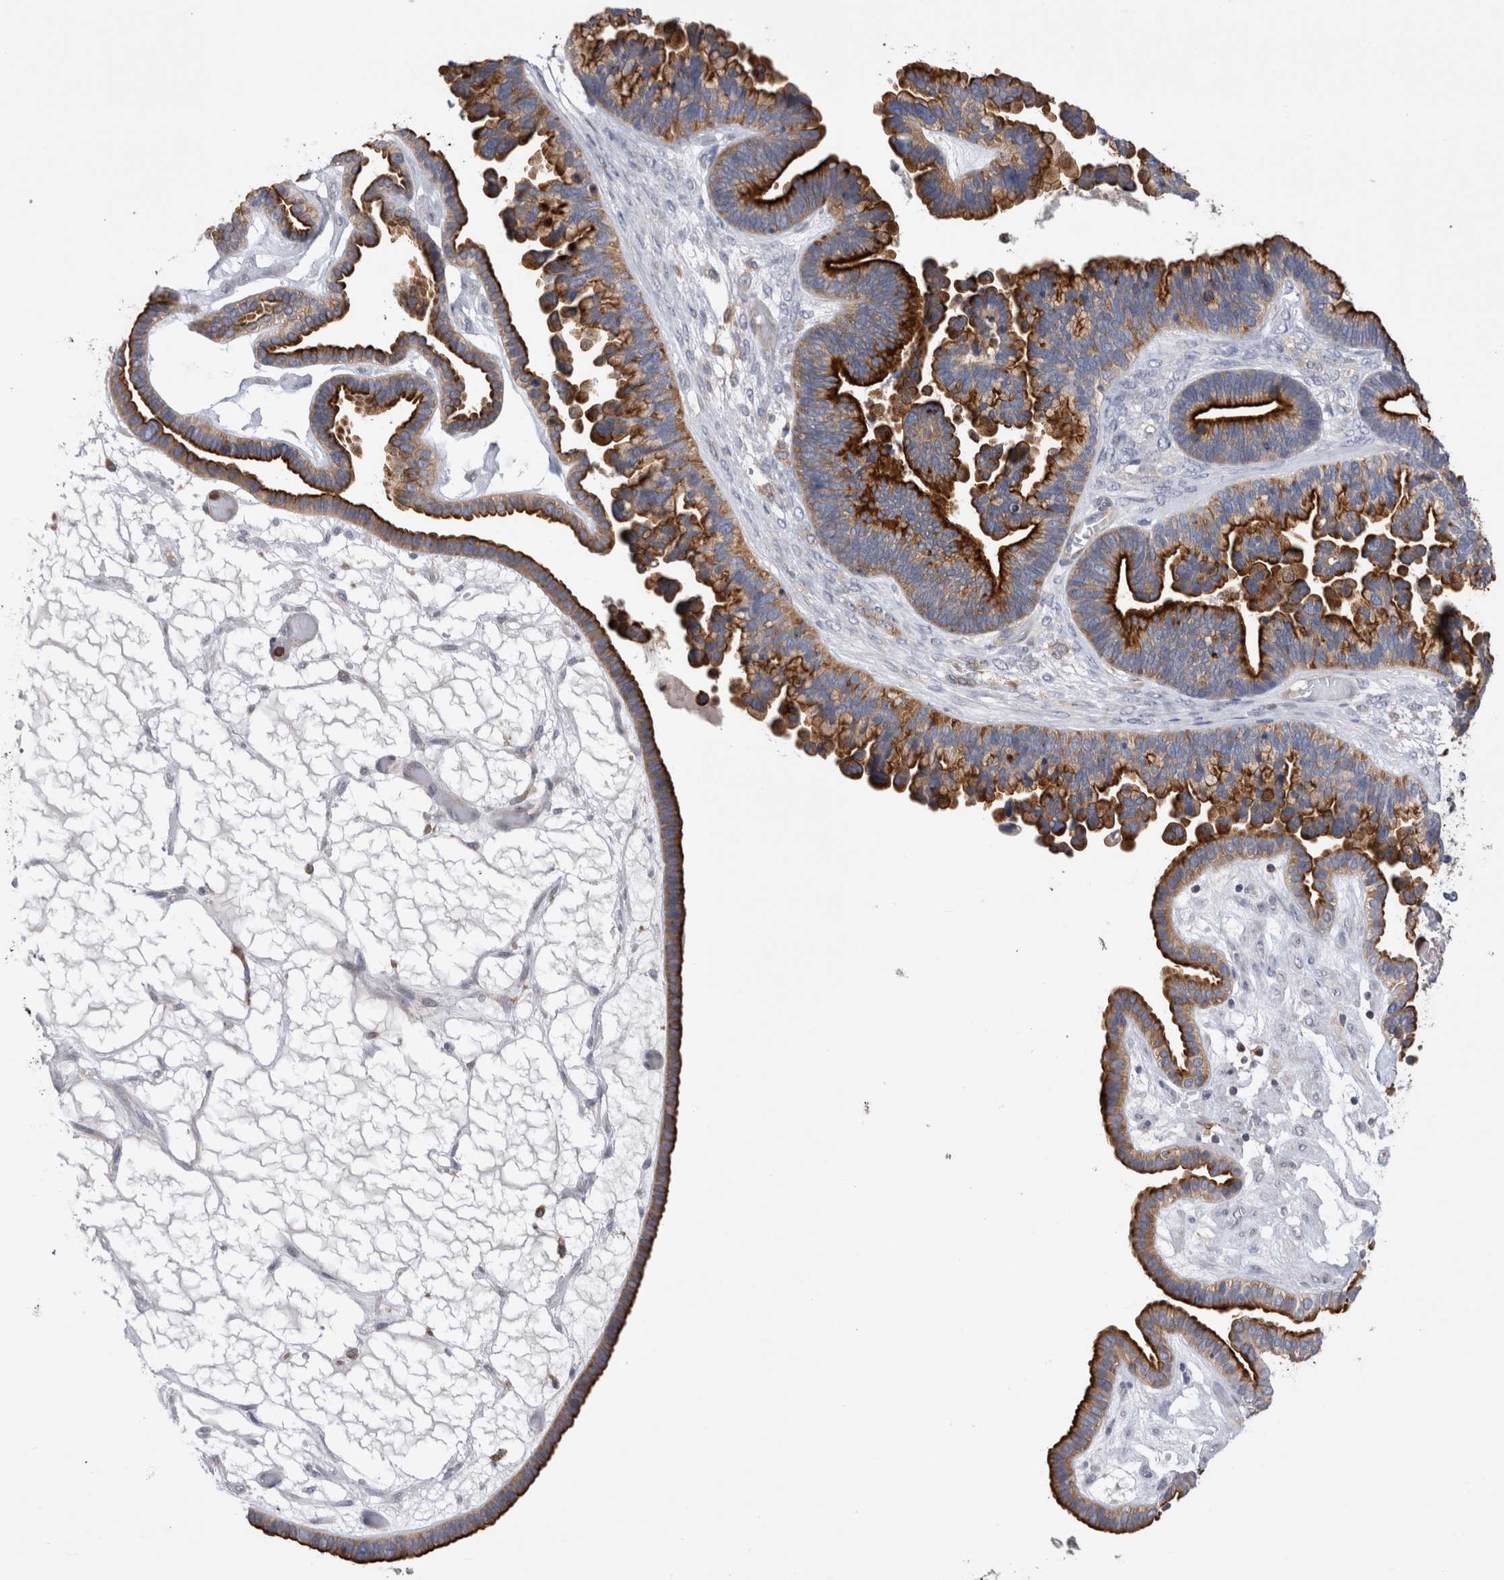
{"staining": {"intensity": "strong", "quantity": ">75%", "location": "cytoplasmic/membranous"}, "tissue": "ovarian cancer", "cell_type": "Tumor cells", "image_type": "cancer", "snomed": [{"axis": "morphology", "description": "Cystadenocarcinoma, serous, NOS"}, {"axis": "topography", "description": "Ovary"}], "caption": "Ovarian cancer (serous cystadenocarcinoma) stained for a protein (brown) exhibits strong cytoplasmic/membranous positive expression in approximately >75% of tumor cells.", "gene": "RAB11FIP1", "patient": {"sex": "female", "age": 56}}